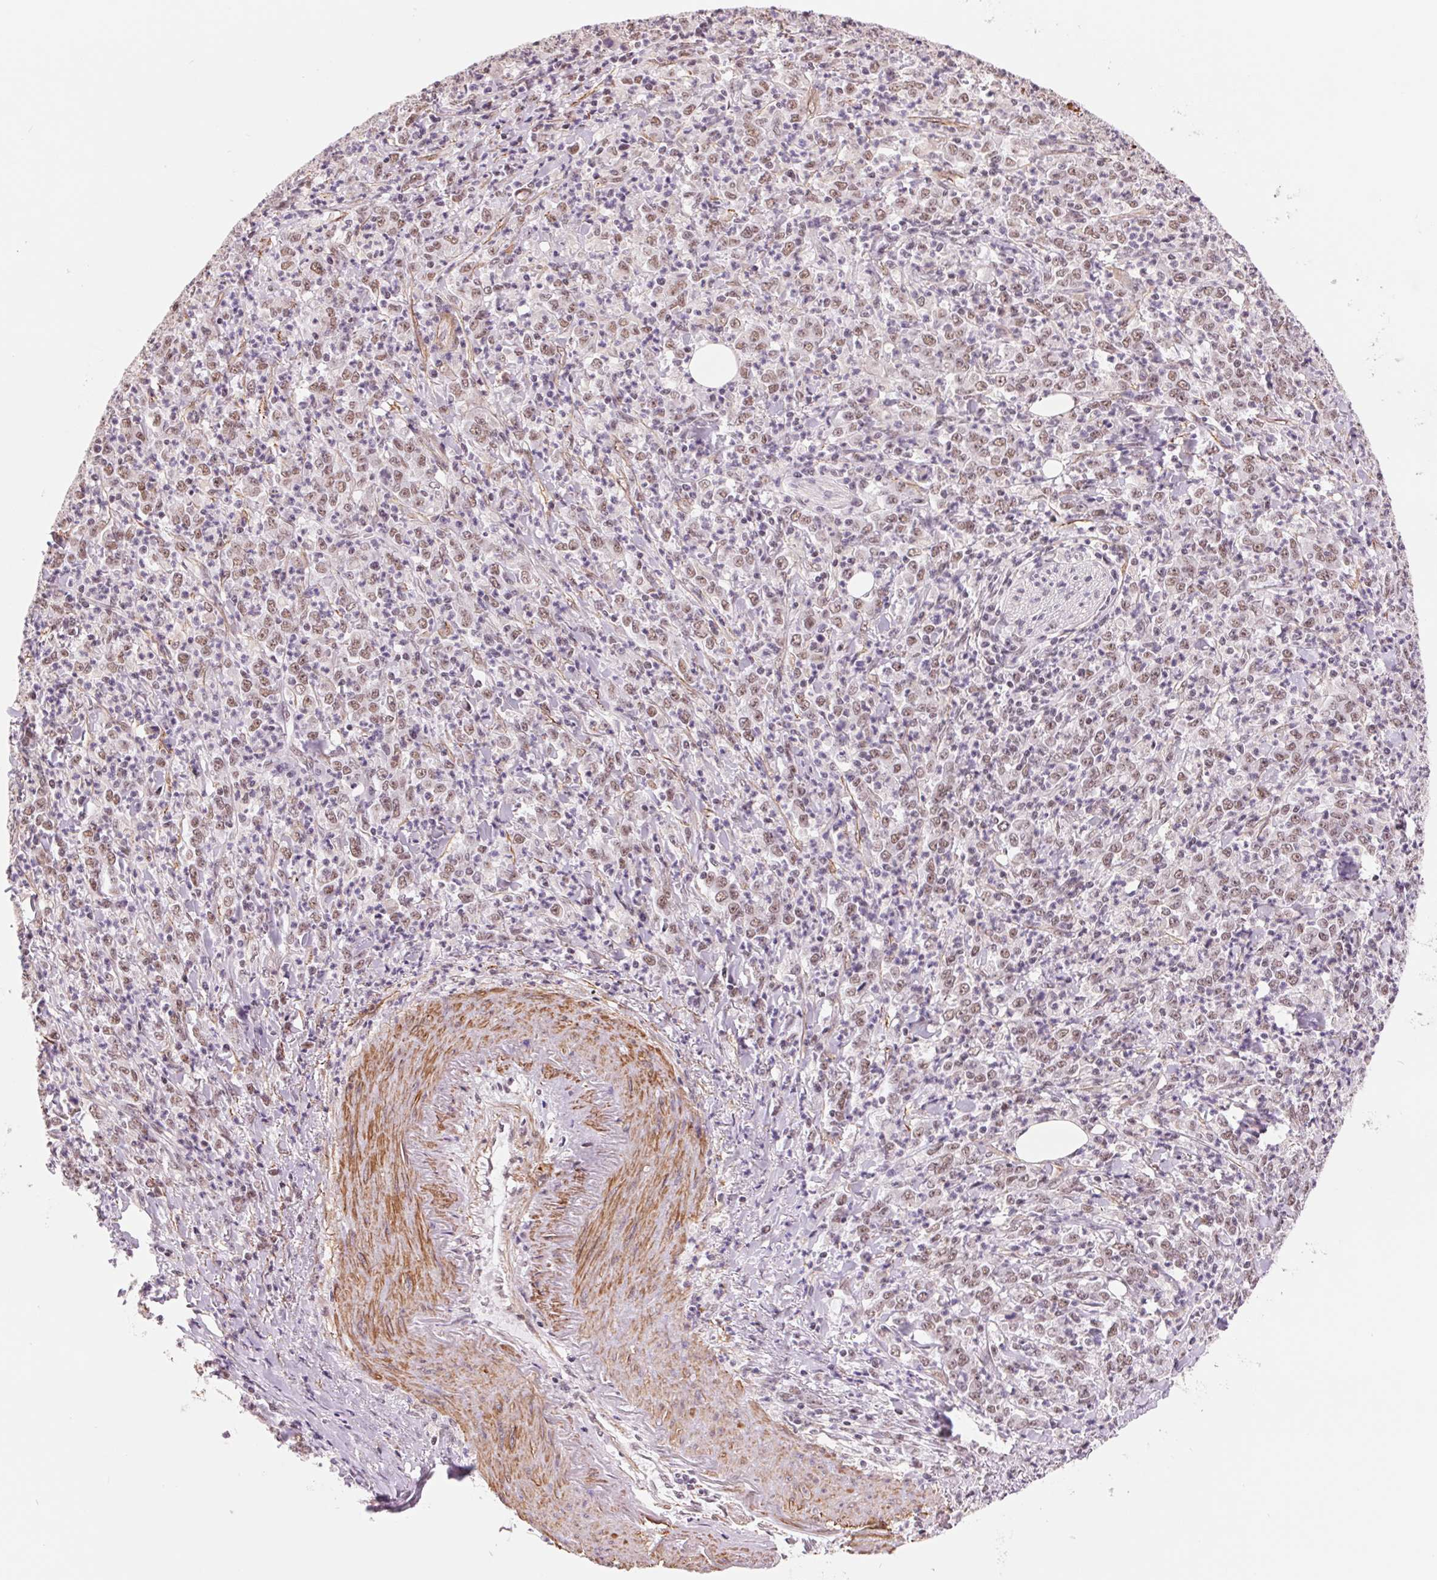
{"staining": {"intensity": "weak", "quantity": ">75%", "location": "nuclear"}, "tissue": "stomach cancer", "cell_type": "Tumor cells", "image_type": "cancer", "snomed": [{"axis": "morphology", "description": "Adenocarcinoma, NOS"}, {"axis": "topography", "description": "Stomach, lower"}], "caption": "Protein expression analysis of stomach adenocarcinoma displays weak nuclear positivity in about >75% of tumor cells. Nuclei are stained in blue.", "gene": "BCAT1", "patient": {"sex": "female", "age": 71}}